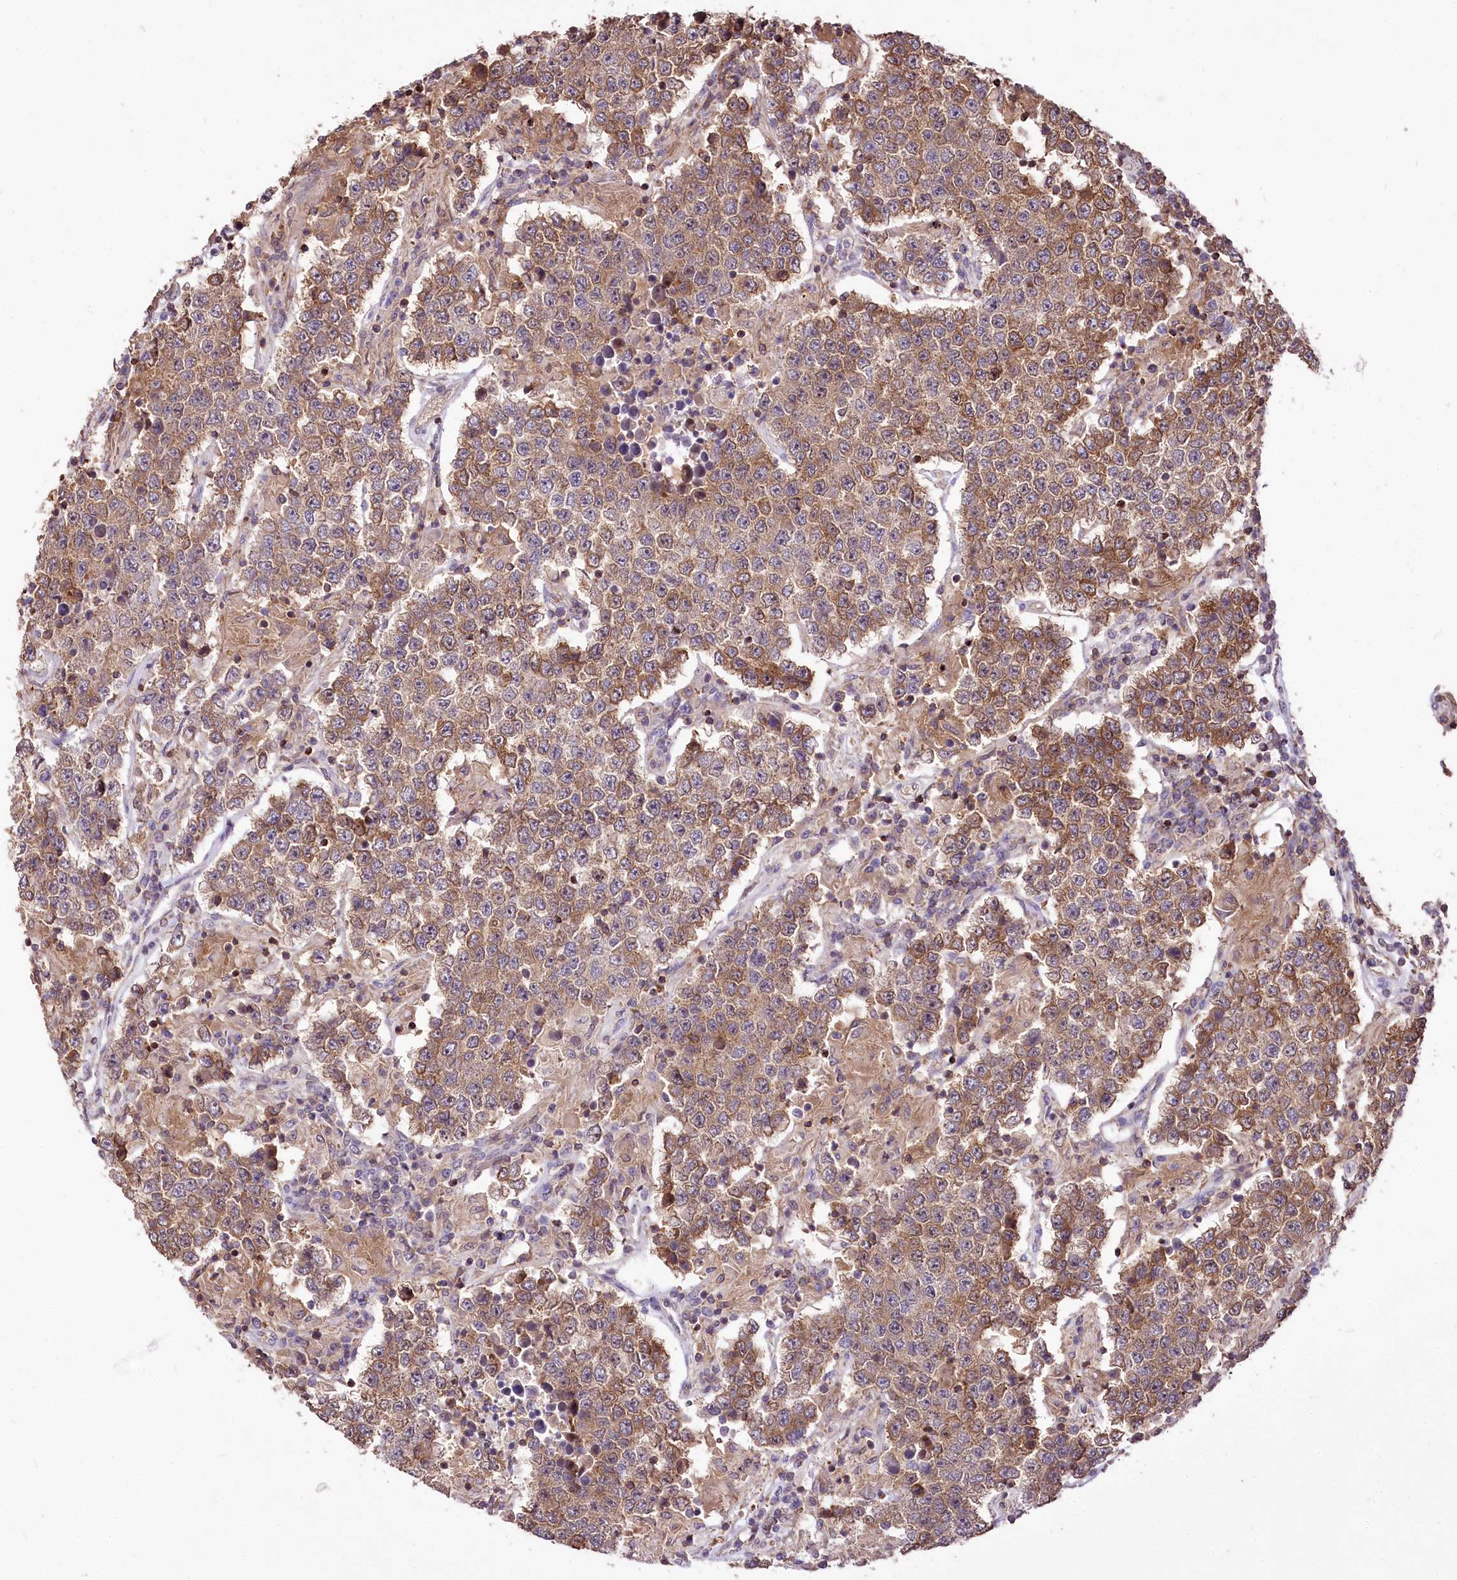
{"staining": {"intensity": "moderate", "quantity": ">75%", "location": "cytoplasmic/membranous"}, "tissue": "testis cancer", "cell_type": "Tumor cells", "image_type": "cancer", "snomed": [{"axis": "morphology", "description": "Normal tissue, NOS"}, {"axis": "morphology", "description": "Urothelial carcinoma, High grade"}, {"axis": "morphology", "description": "Seminoma, NOS"}, {"axis": "morphology", "description": "Carcinoma, Embryonal, NOS"}, {"axis": "topography", "description": "Urinary bladder"}, {"axis": "topography", "description": "Testis"}], "caption": "Tumor cells reveal moderate cytoplasmic/membranous positivity in about >75% of cells in seminoma (testis).", "gene": "SERGEF", "patient": {"sex": "male", "age": 41}}